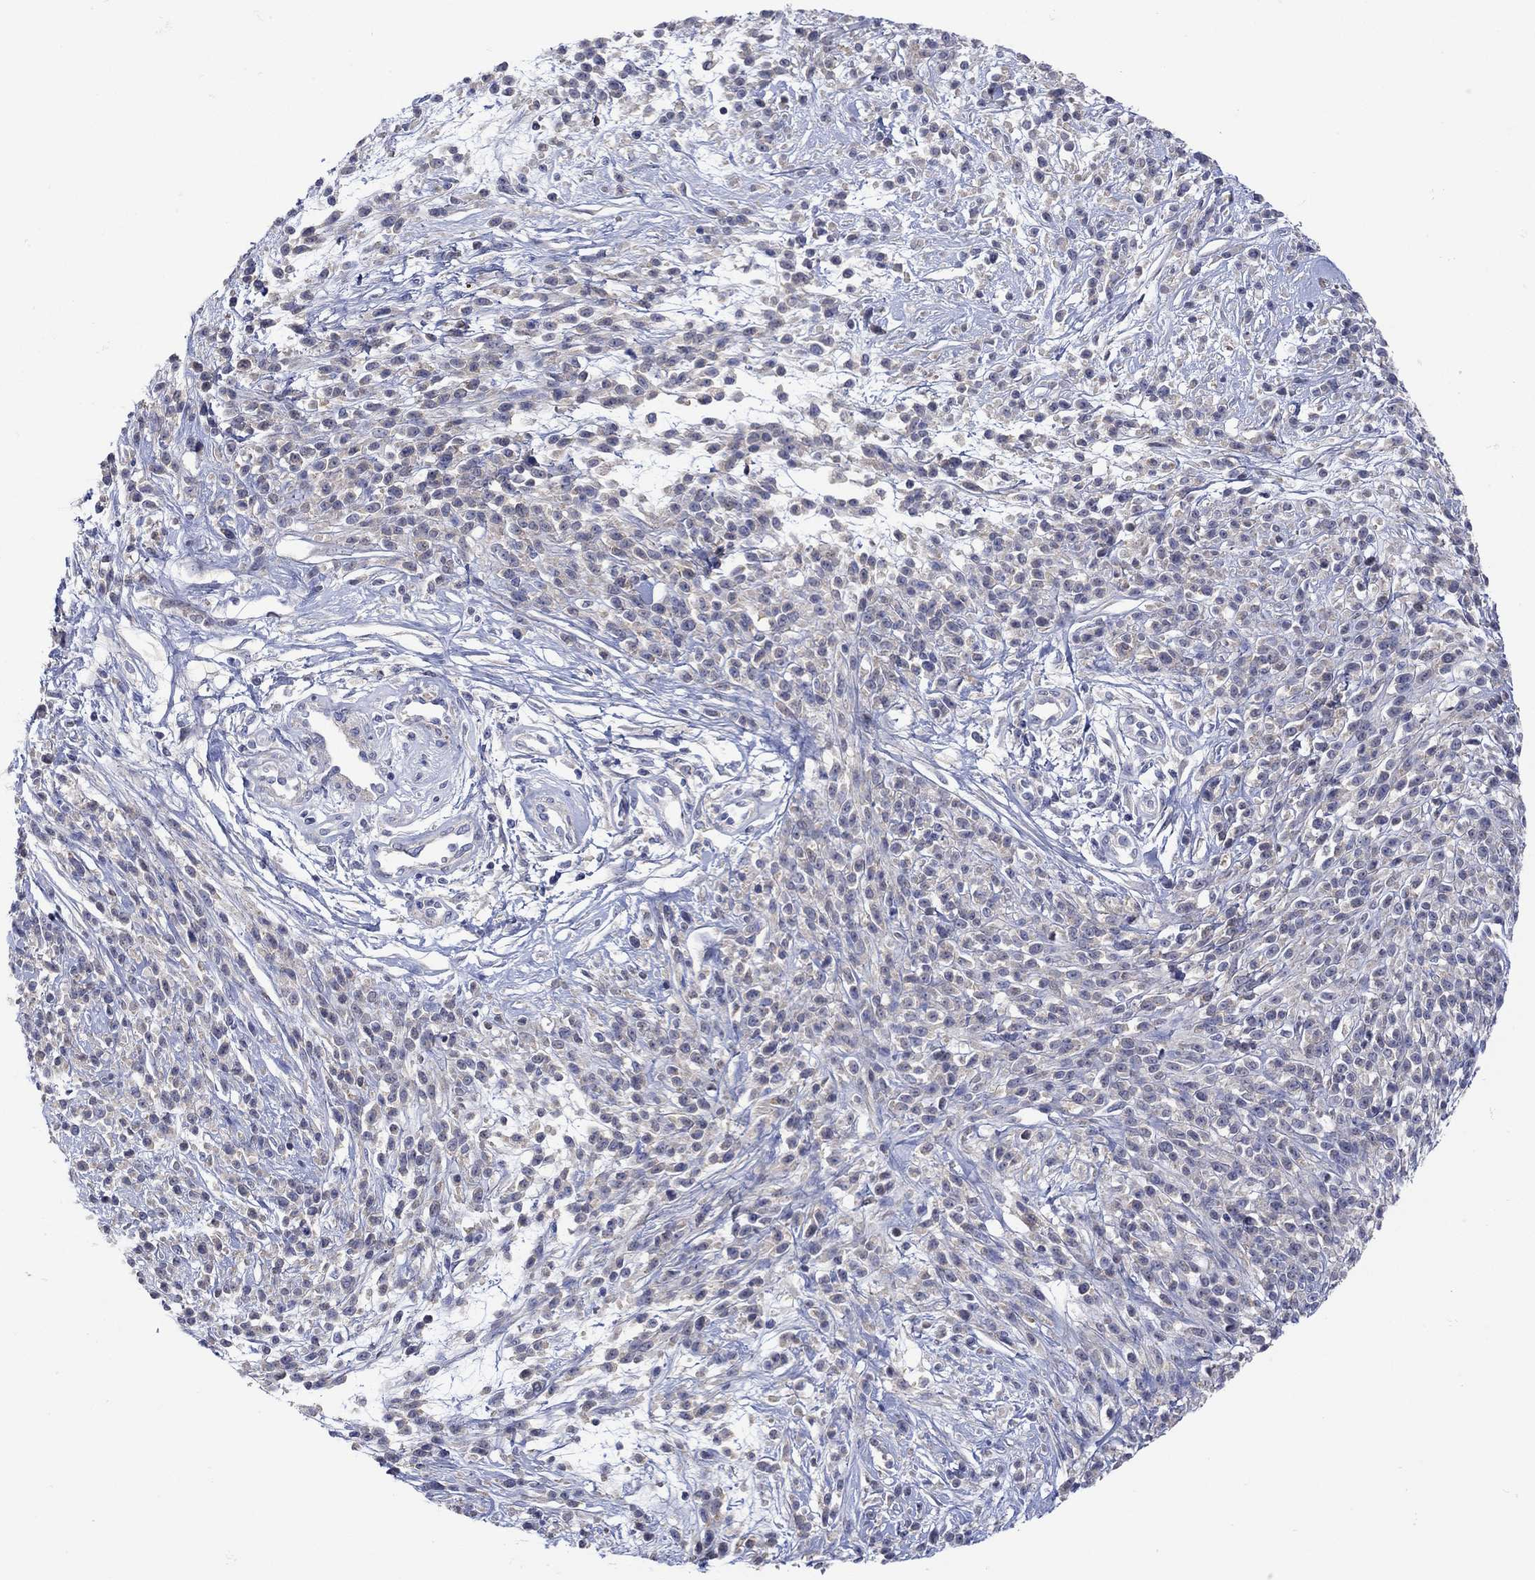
{"staining": {"intensity": "negative", "quantity": "none", "location": "none"}, "tissue": "melanoma", "cell_type": "Tumor cells", "image_type": "cancer", "snomed": [{"axis": "morphology", "description": "Malignant melanoma, NOS"}, {"axis": "topography", "description": "Skin"}, {"axis": "topography", "description": "Skin of trunk"}], "caption": "Immunohistochemistry histopathology image of neoplastic tissue: human malignant melanoma stained with DAB (3,3'-diaminobenzidine) exhibits no significant protein staining in tumor cells.", "gene": "MSI1", "patient": {"sex": "male", "age": 74}}